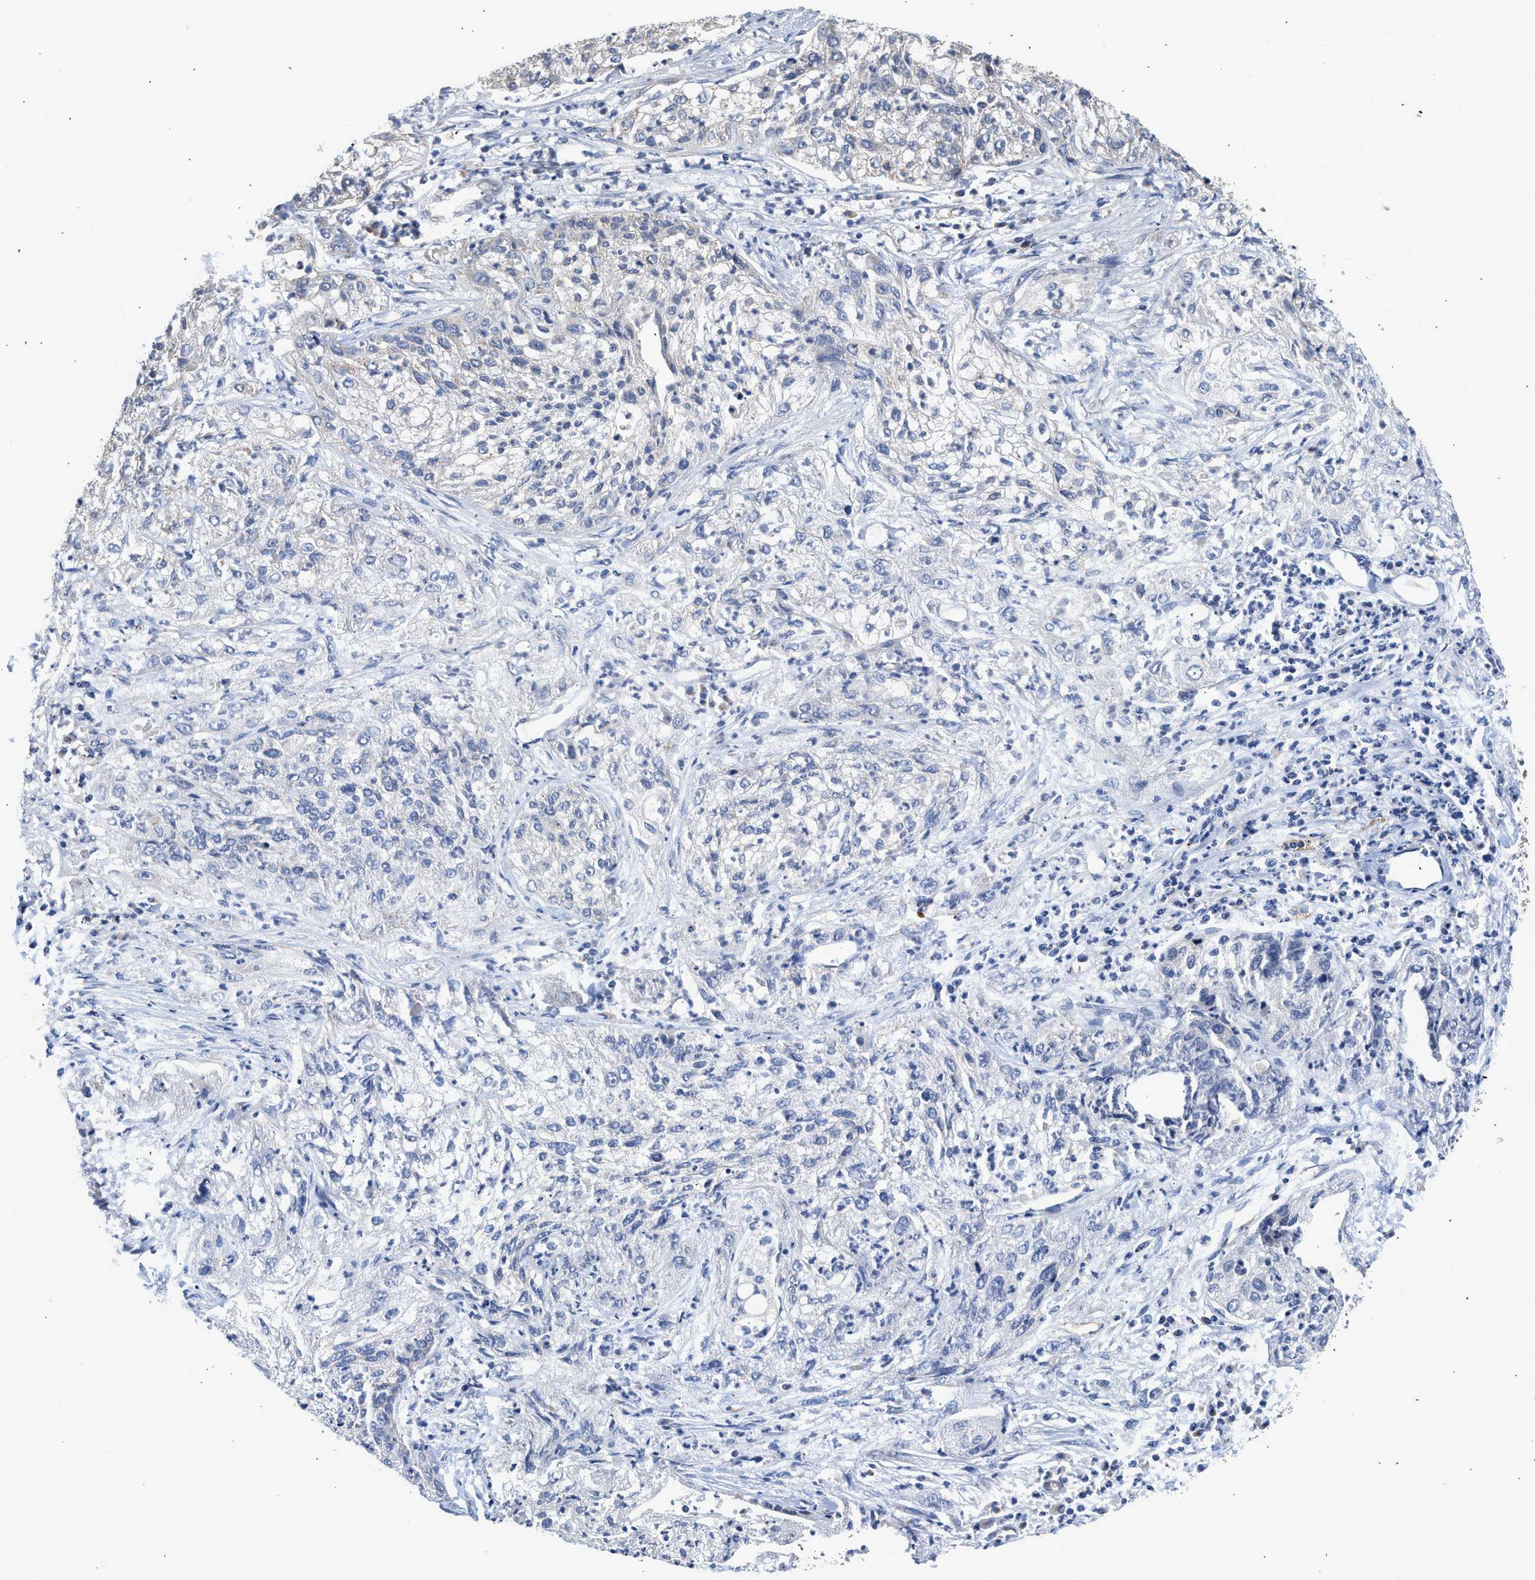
{"staining": {"intensity": "weak", "quantity": "<25%", "location": "cytoplasmic/membranous"}, "tissue": "lung cancer", "cell_type": "Tumor cells", "image_type": "cancer", "snomed": [{"axis": "morphology", "description": "Inflammation, NOS"}, {"axis": "morphology", "description": "Squamous cell carcinoma, NOS"}, {"axis": "topography", "description": "Lymph node"}, {"axis": "topography", "description": "Soft tissue"}, {"axis": "topography", "description": "Lung"}], "caption": "Image shows no protein positivity in tumor cells of squamous cell carcinoma (lung) tissue. (DAB (3,3'-diaminobenzidine) immunohistochemistry, high magnification).", "gene": "PIM1", "patient": {"sex": "male", "age": 66}}